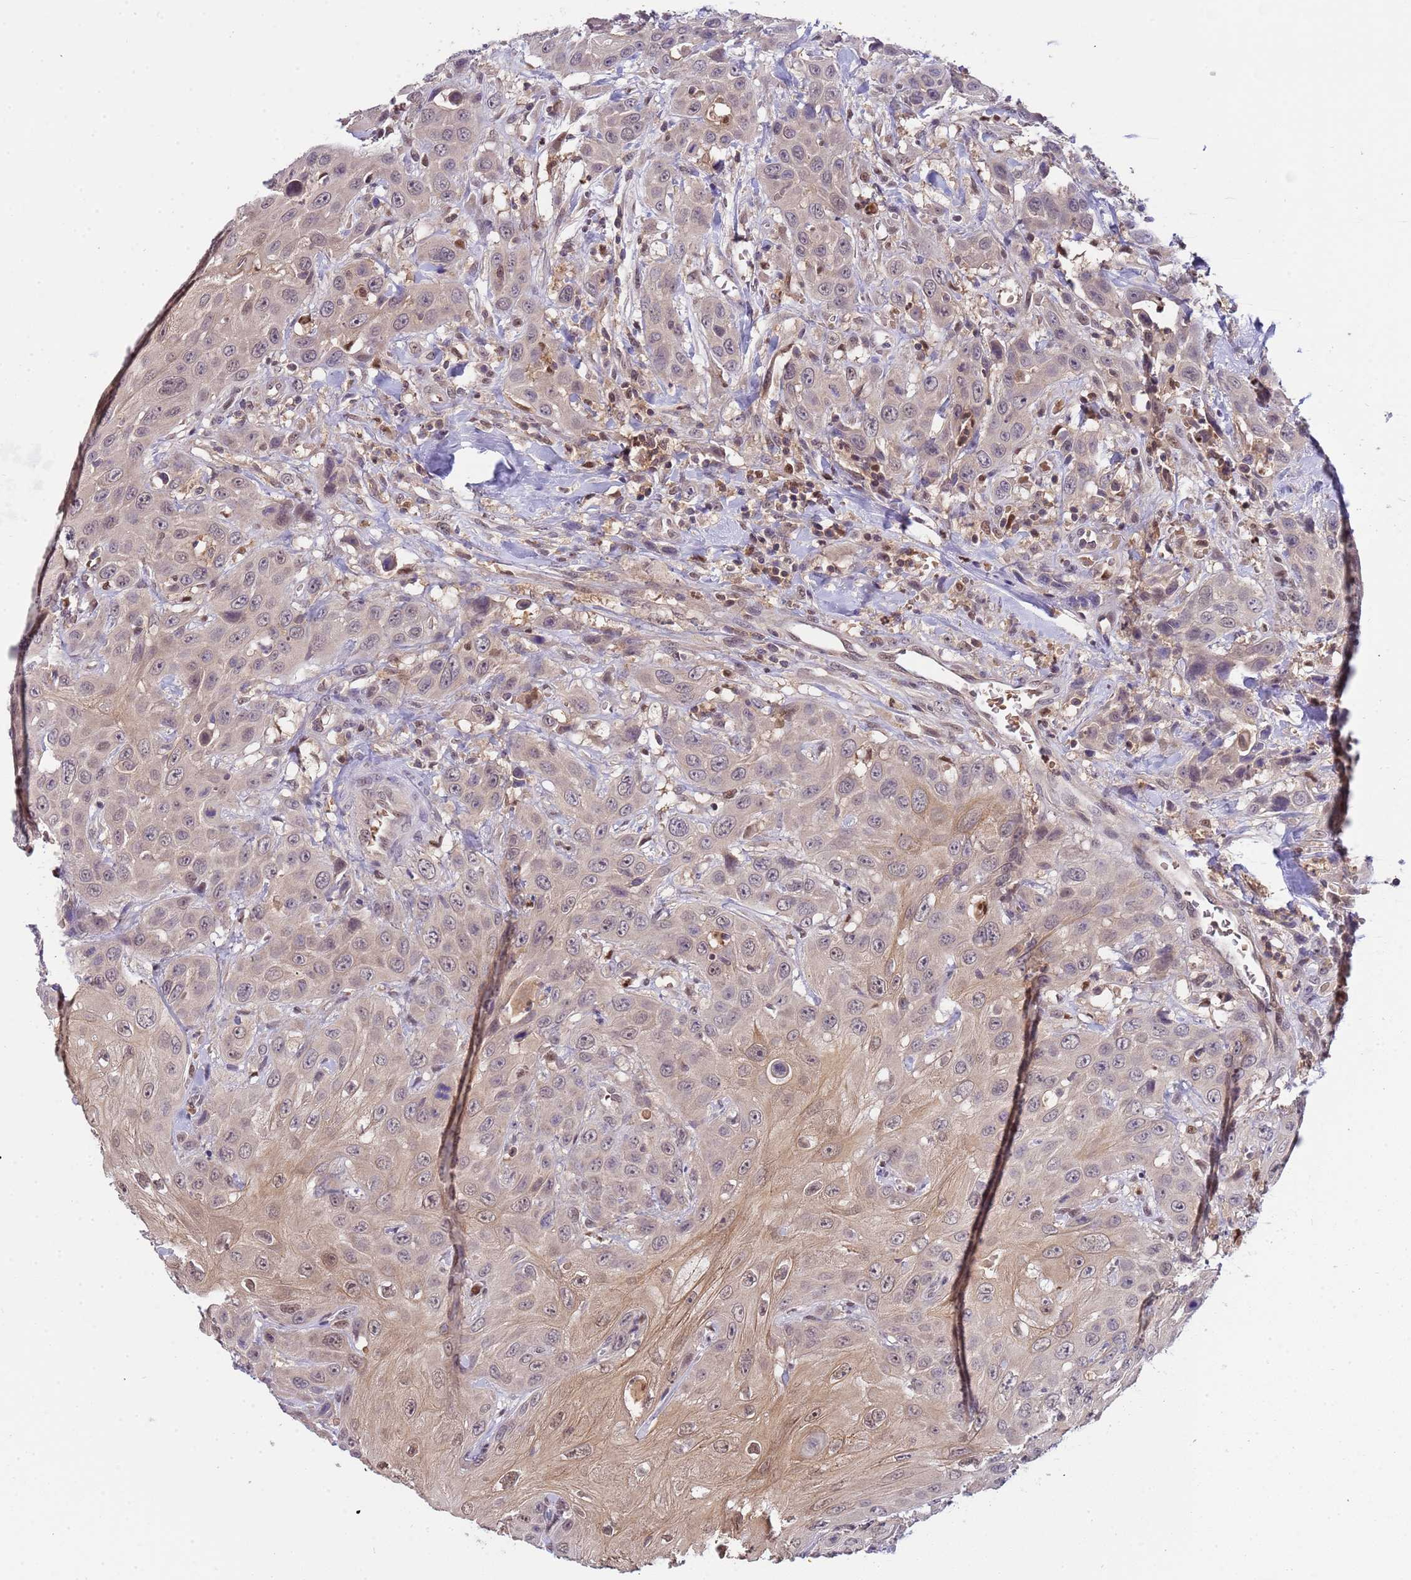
{"staining": {"intensity": "weak", "quantity": "<25%", "location": "cytoplasmic/membranous,nuclear"}, "tissue": "head and neck cancer", "cell_type": "Tumor cells", "image_type": "cancer", "snomed": [{"axis": "morphology", "description": "Squamous cell carcinoma, NOS"}, {"axis": "topography", "description": "Head-Neck"}], "caption": "The immunohistochemistry photomicrograph has no significant positivity in tumor cells of squamous cell carcinoma (head and neck) tissue. (Stains: DAB (3,3'-diaminobenzidine) immunohistochemistry (IHC) with hematoxylin counter stain, Microscopy: brightfield microscopy at high magnification).", "gene": "CD53", "patient": {"sex": "male", "age": 81}}